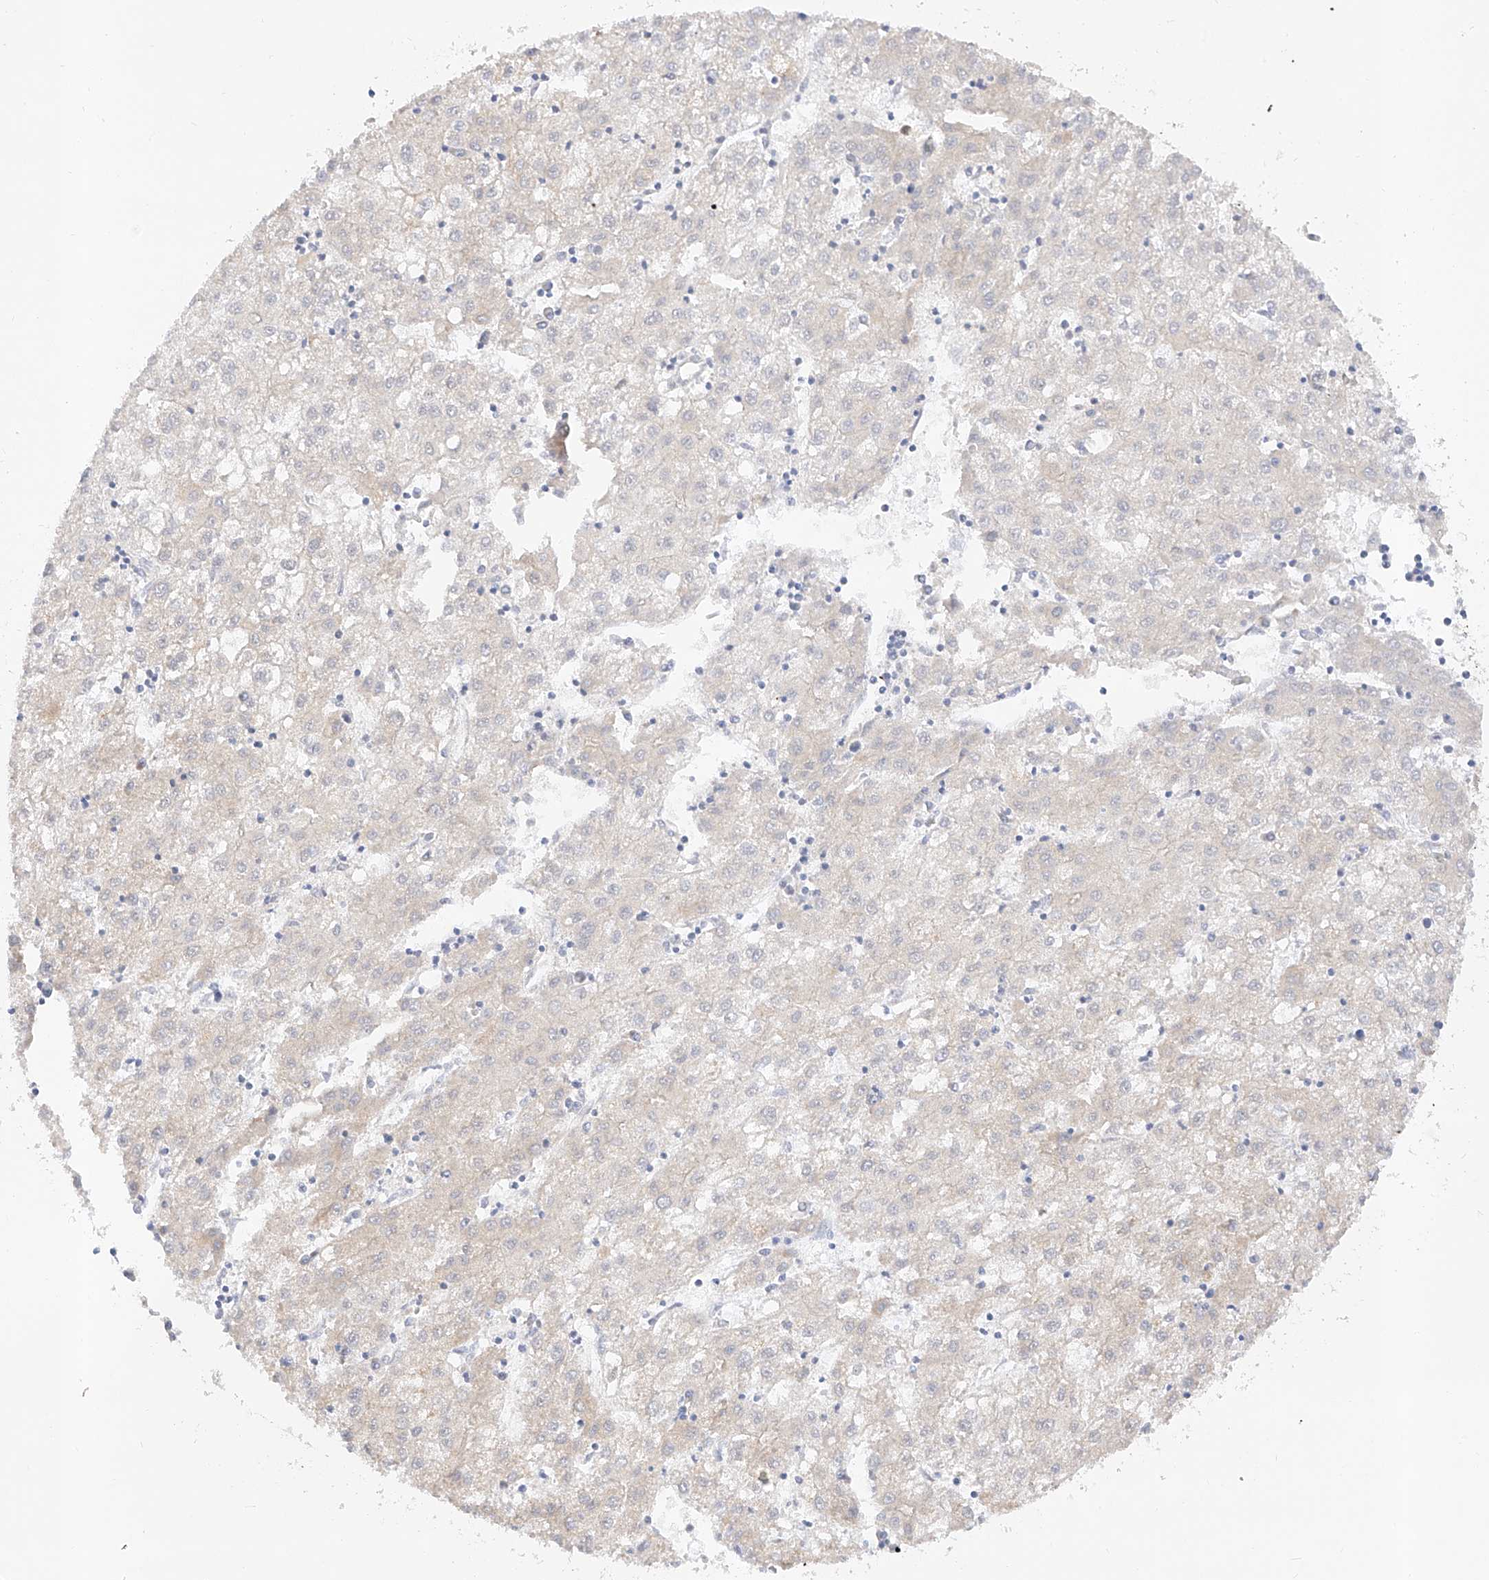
{"staining": {"intensity": "negative", "quantity": "none", "location": "none"}, "tissue": "liver cancer", "cell_type": "Tumor cells", "image_type": "cancer", "snomed": [{"axis": "morphology", "description": "Carcinoma, Hepatocellular, NOS"}, {"axis": "topography", "description": "Liver"}], "caption": "This histopathology image is of liver hepatocellular carcinoma stained with IHC to label a protein in brown with the nuclei are counter-stained blue. There is no positivity in tumor cells. The staining was performed using DAB (3,3'-diaminobenzidine) to visualize the protein expression in brown, while the nuclei were stained in blue with hematoxylin (Magnification: 20x).", "gene": "ATXN7L2", "patient": {"sex": "male", "age": 72}}